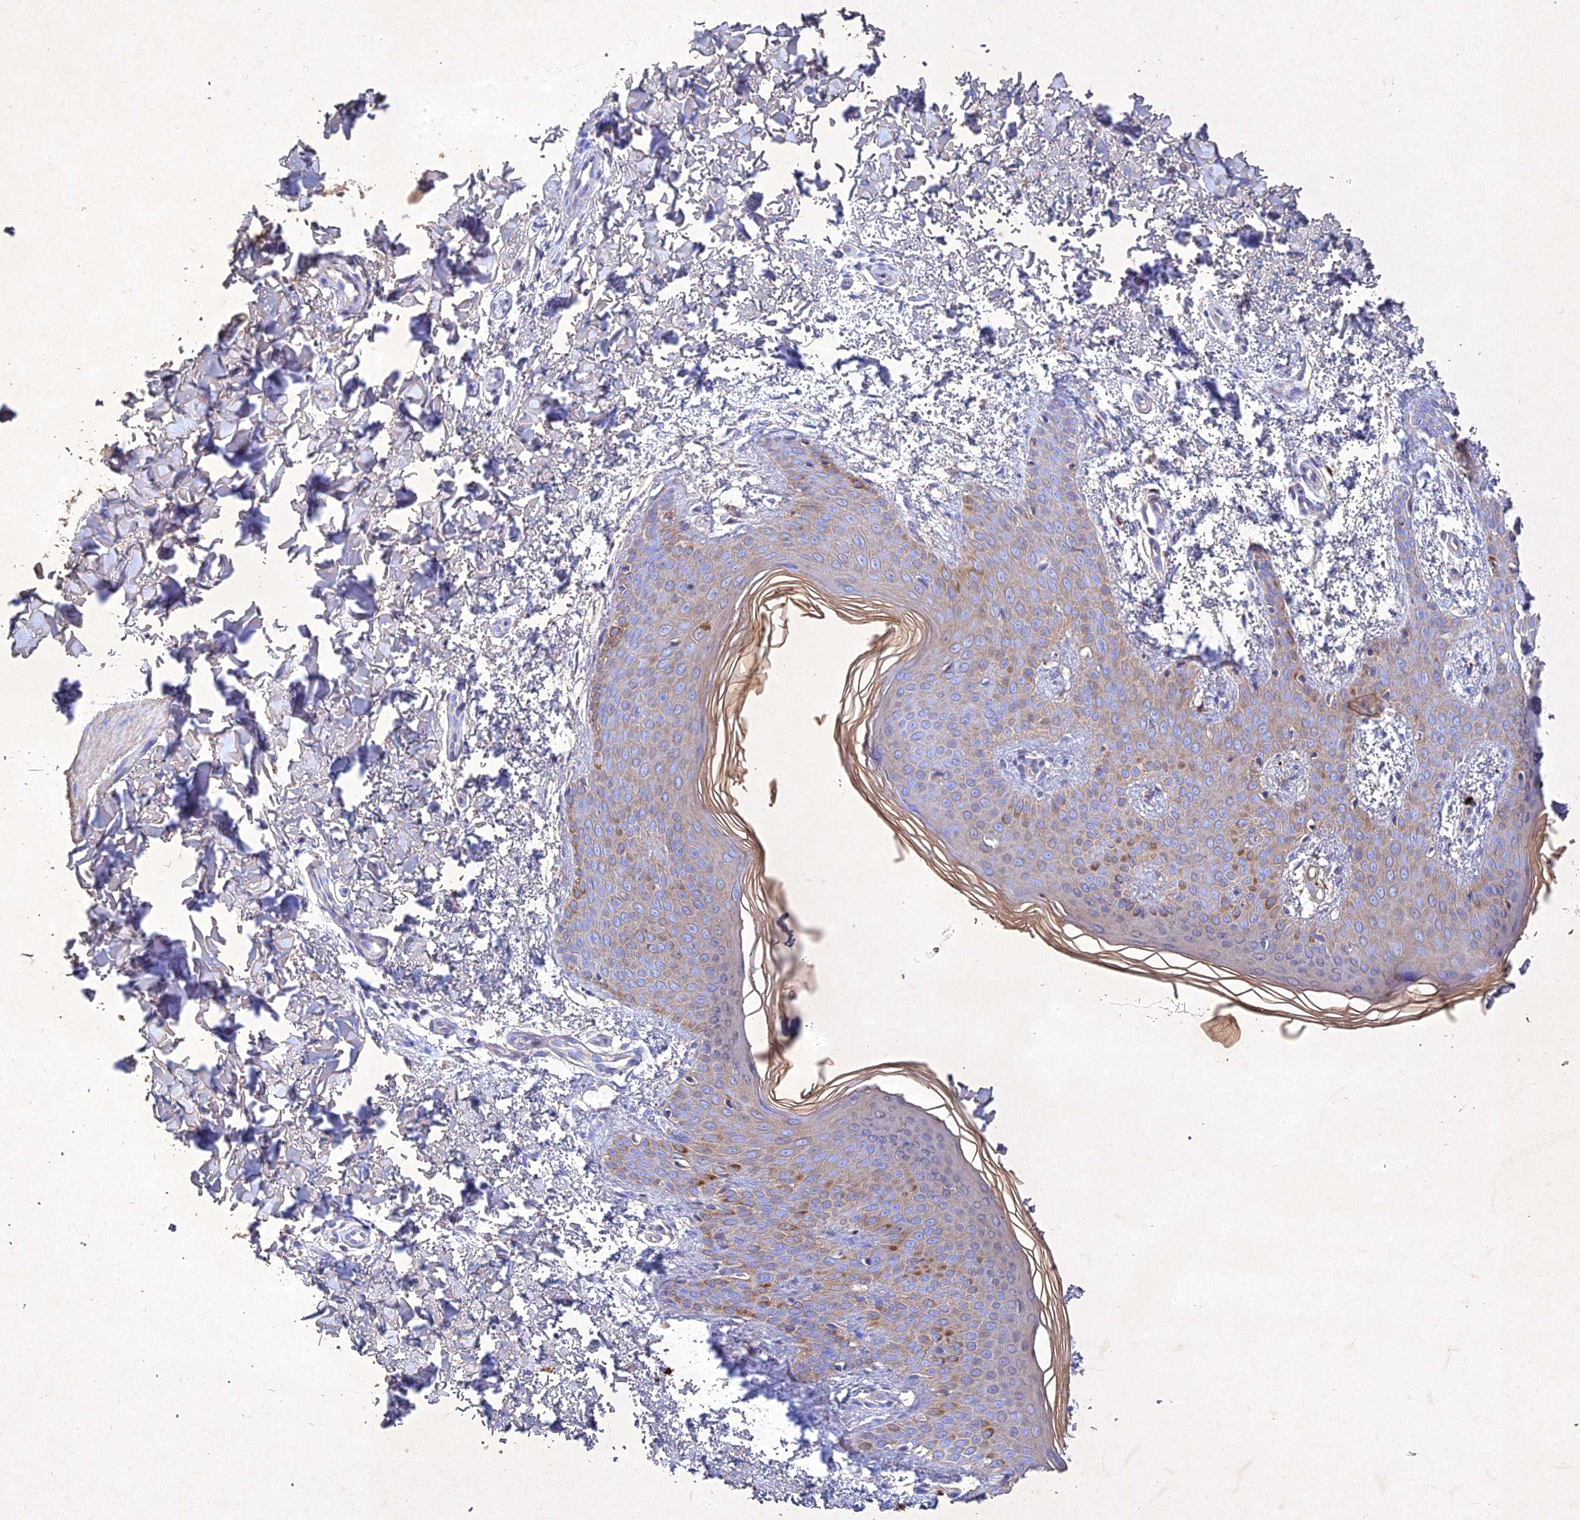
{"staining": {"intensity": "negative", "quantity": "none", "location": "none"}, "tissue": "skin", "cell_type": "Fibroblasts", "image_type": "normal", "snomed": [{"axis": "morphology", "description": "Normal tissue, NOS"}, {"axis": "topography", "description": "Skin"}], "caption": "Fibroblasts are negative for brown protein staining in normal skin. Brightfield microscopy of immunohistochemistry stained with DAB (3,3'-diaminobenzidine) (brown) and hematoxylin (blue), captured at high magnification.", "gene": "NDUFV1", "patient": {"sex": "male", "age": 36}}